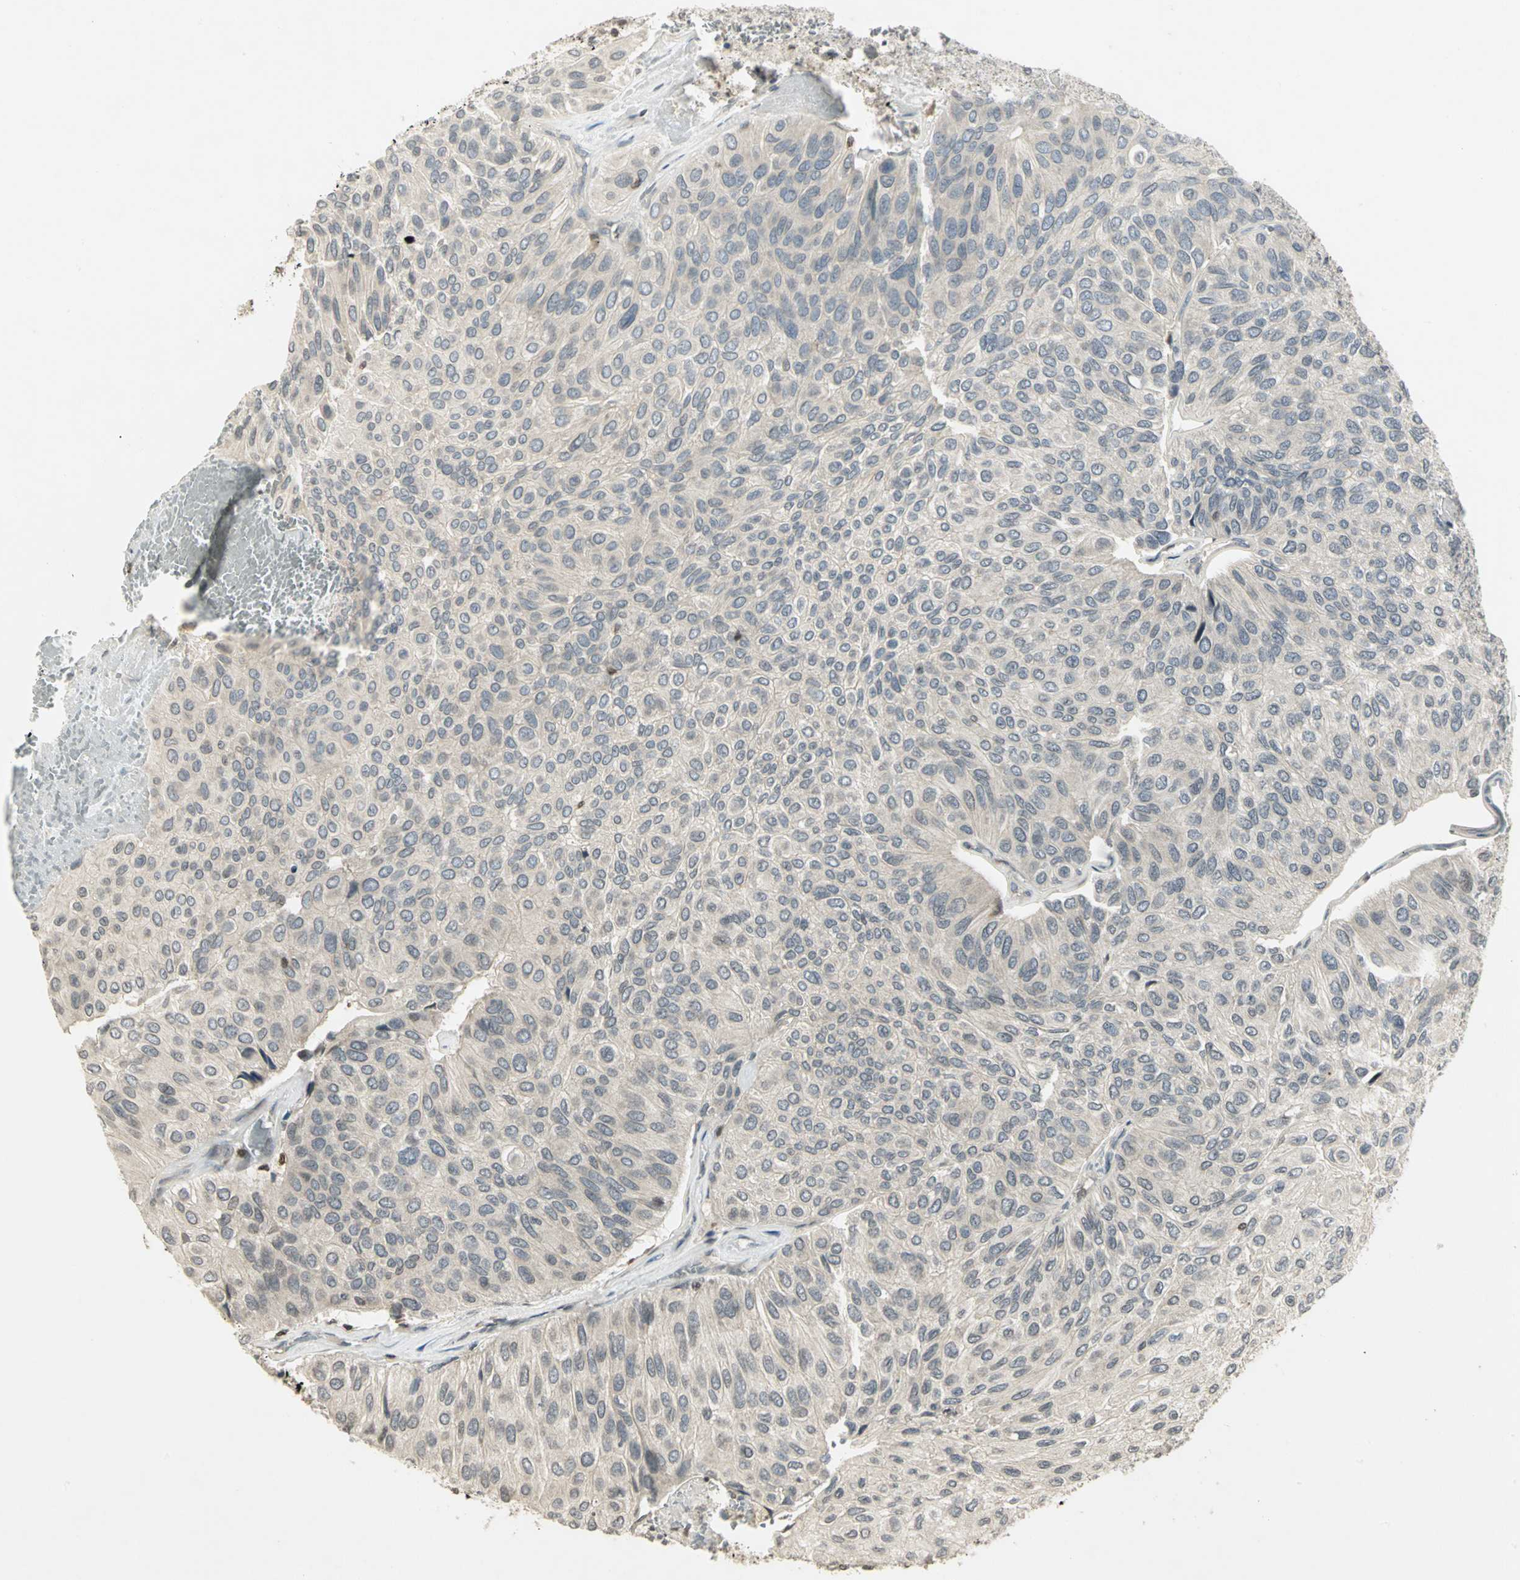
{"staining": {"intensity": "negative", "quantity": "none", "location": "none"}, "tissue": "urothelial cancer", "cell_type": "Tumor cells", "image_type": "cancer", "snomed": [{"axis": "morphology", "description": "Urothelial carcinoma, High grade"}, {"axis": "topography", "description": "Urinary bladder"}], "caption": "Immunohistochemical staining of urothelial cancer shows no significant staining in tumor cells.", "gene": "IL16", "patient": {"sex": "male", "age": 66}}